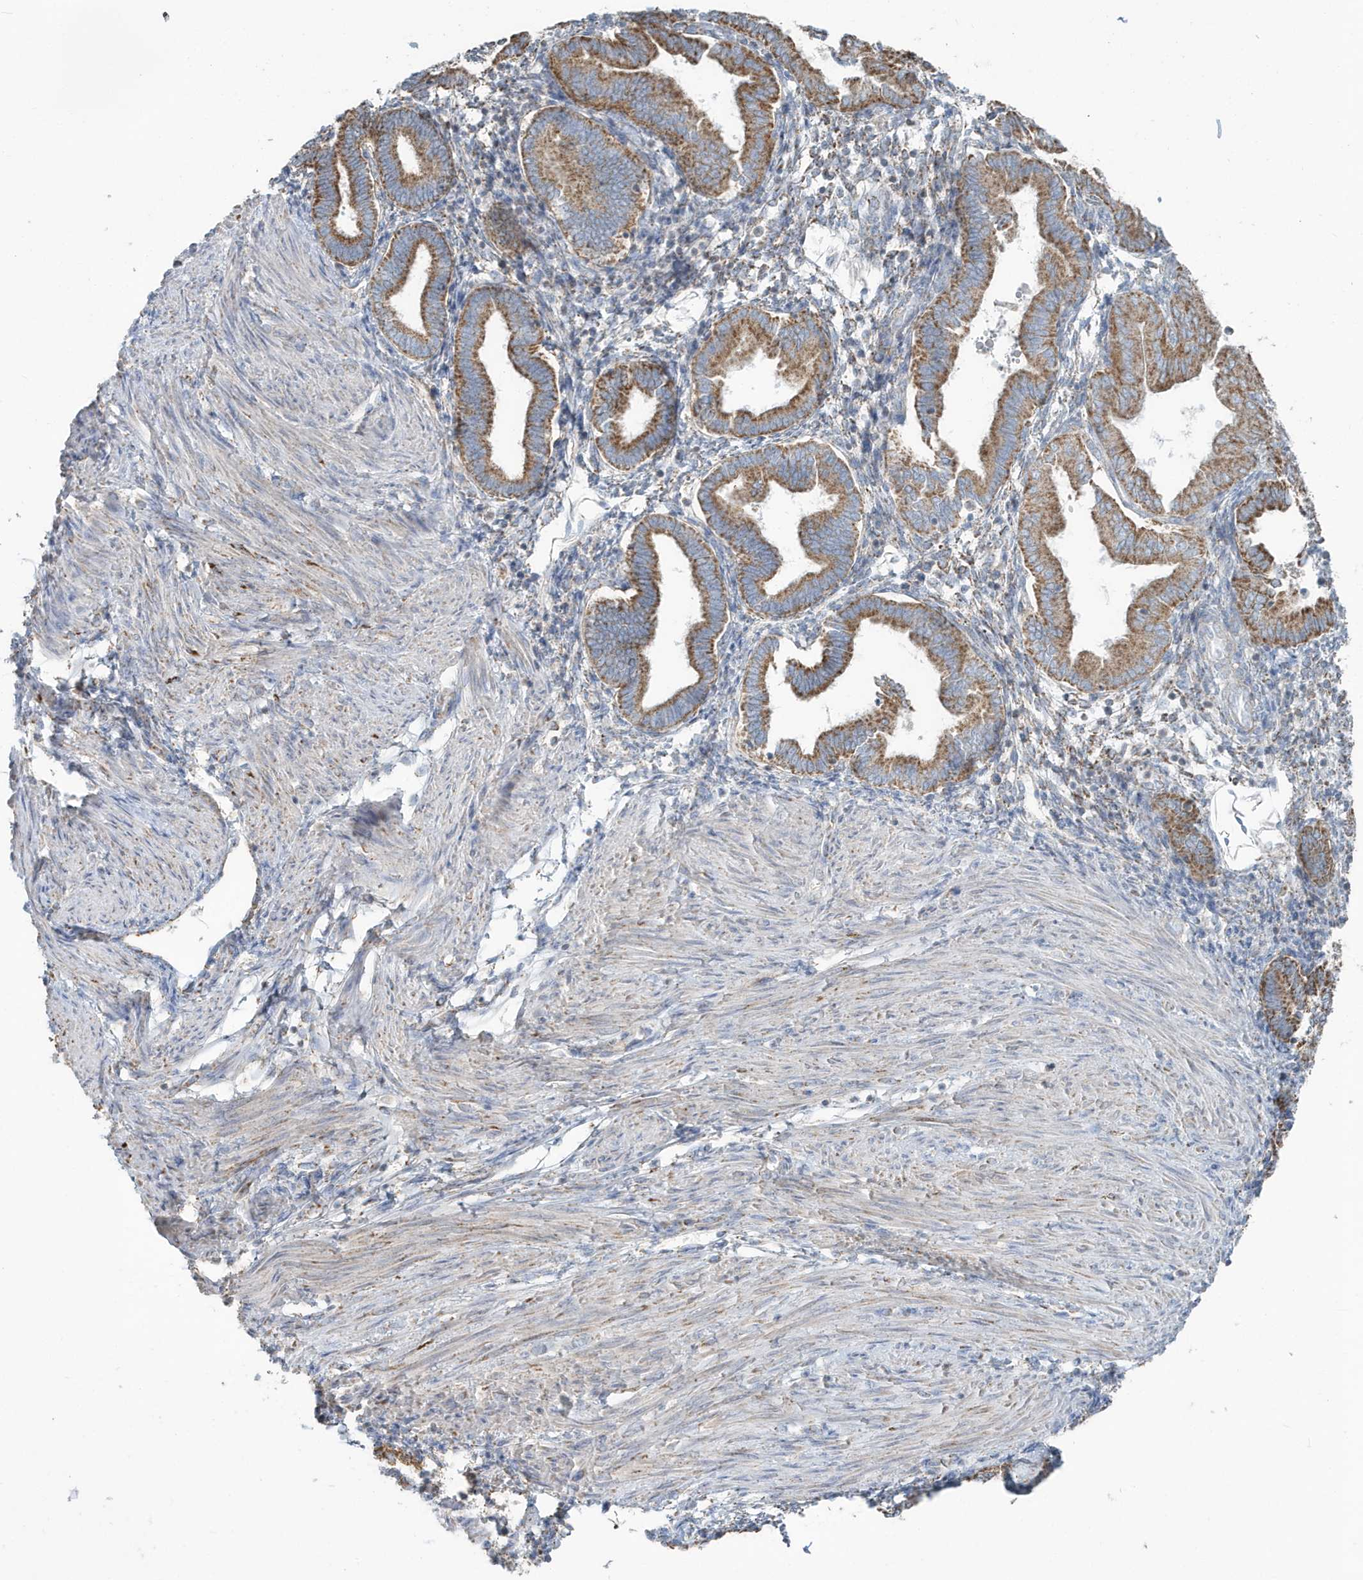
{"staining": {"intensity": "moderate", "quantity": "<25%", "location": "cytoplasmic/membranous"}, "tissue": "endometrium", "cell_type": "Cells in endometrial stroma", "image_type": "normal", "snomed": [{"axis": "morphology", "description": "Normal tissue, NOS"}, {"axis": "topography", "description": "Endometrium"}], "caption": "IHC (DAB) staining of unremarkable human endometrium shows moderate cytoplasmic/membranous protein staining in about <25% of cells in endometrial stroma.", "gene": "RAB11FIP3", "patient": {"sex": "female", "age": 53}}